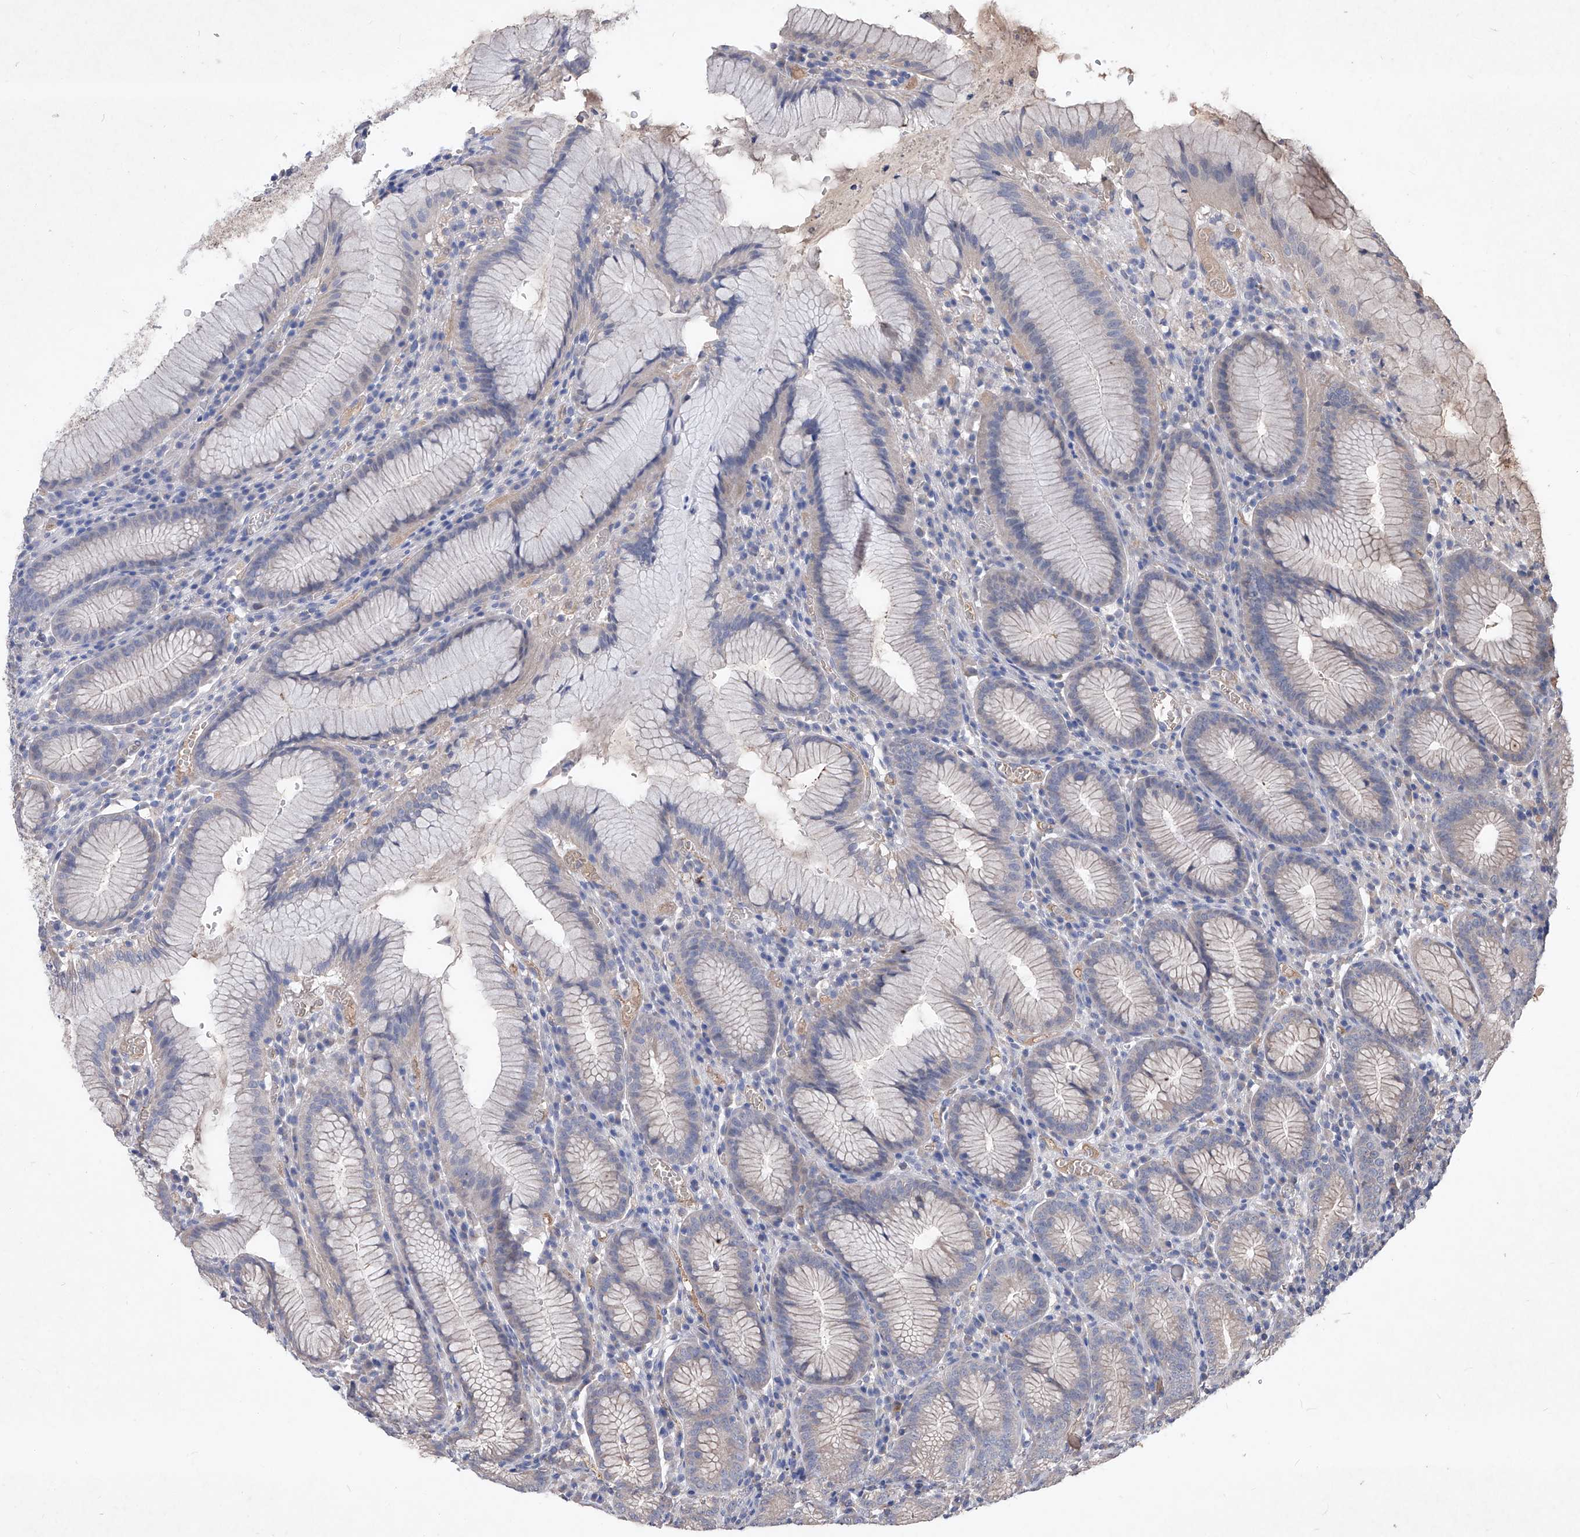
{"staining": {"intensity": "negative", "quantity": "none", "location": "none"}, "tissue": "stomach", "cell_type": "Glandular cells", "image_type": "normal", "snomed": [{"axis": "morphology", "description": "Normal tissue, NOS"}, {"axis": "topography", "description": "Stomach"}], "caption": "A micrograph of stomach stained for a protein exhibits no brown staining in glandular cells.", "gene": "SYNGR1", "patient": {"sex": "male", "age": 55}}